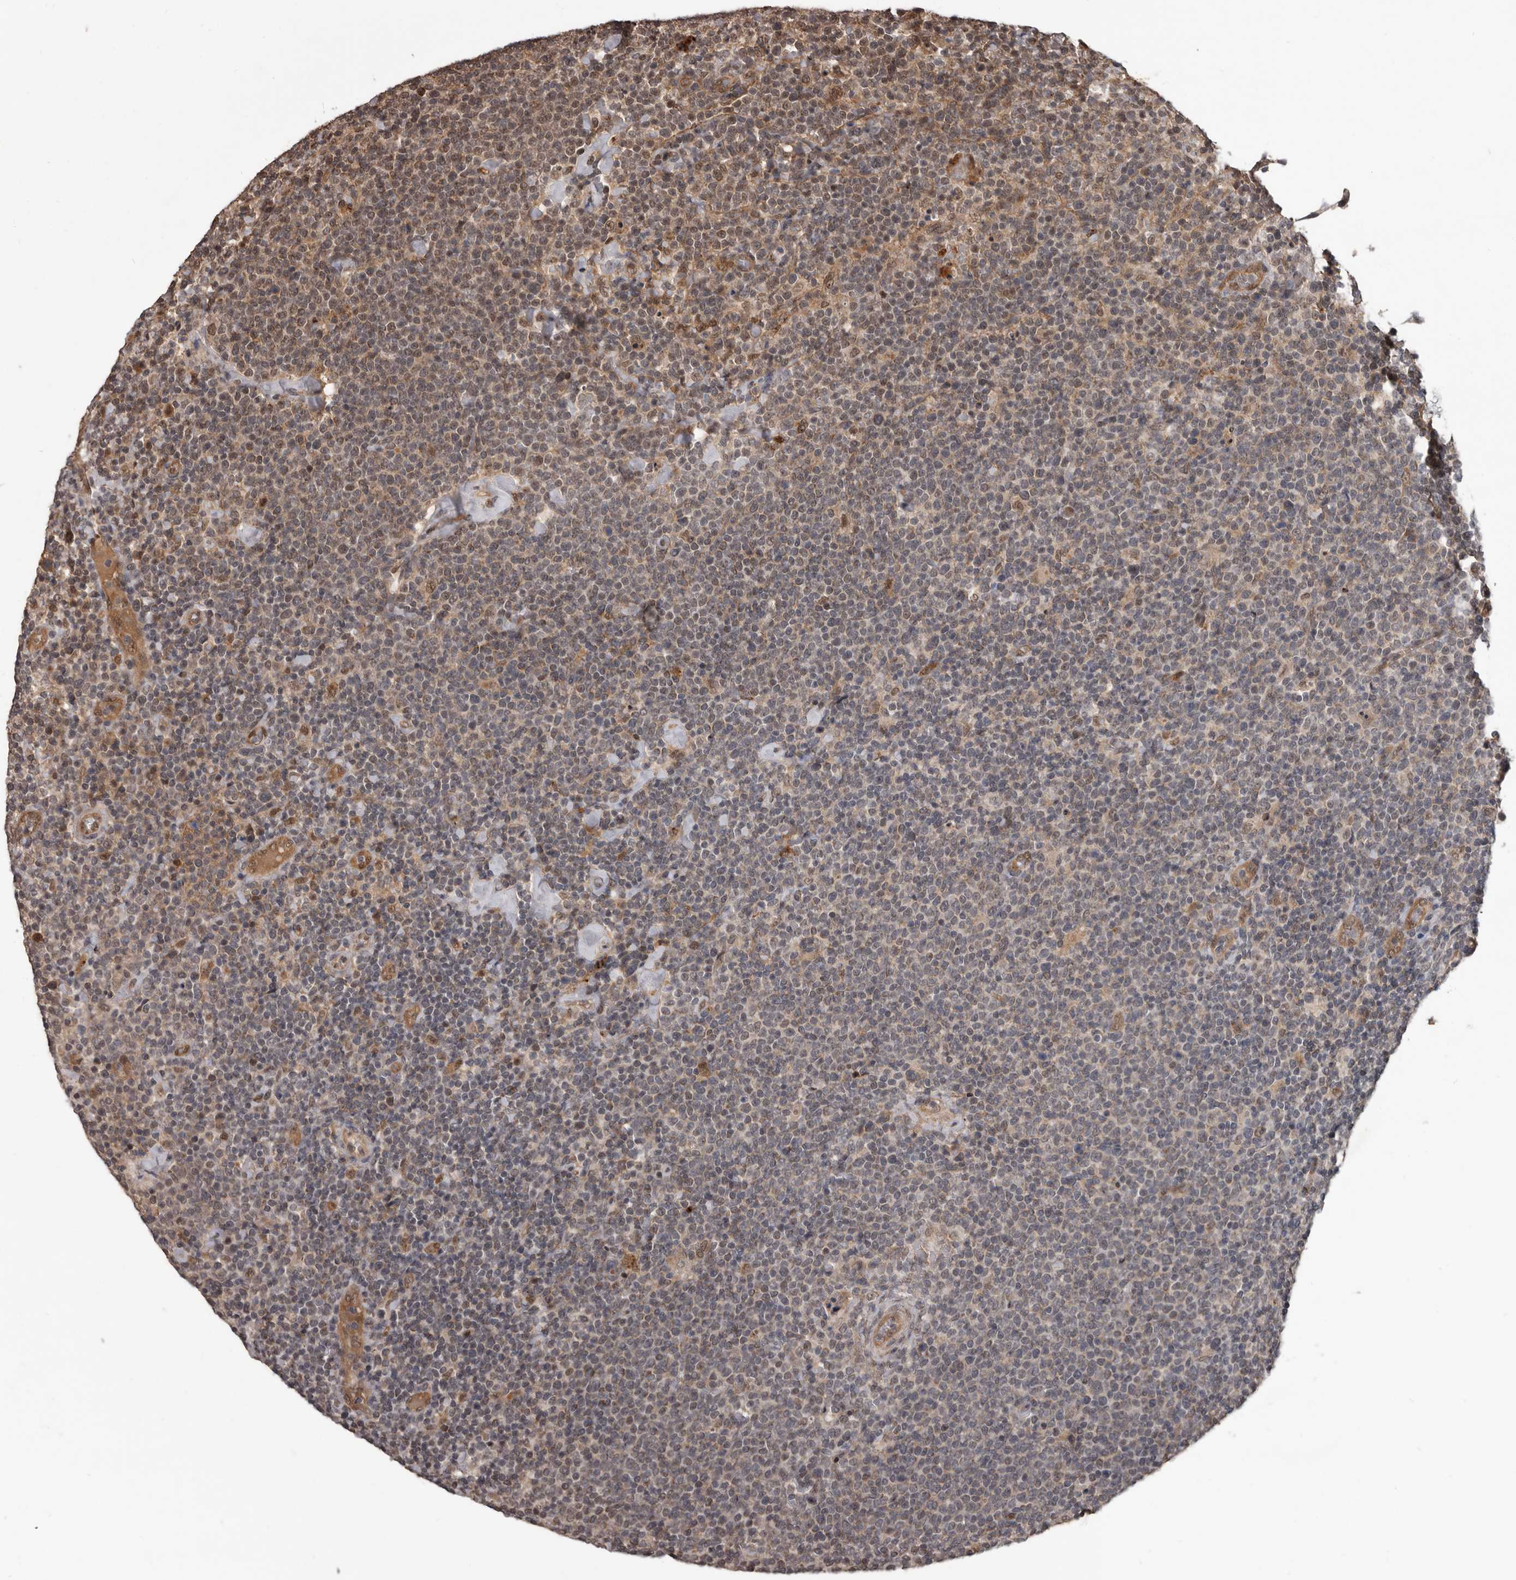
{"staining": {"intensity": "weak", "quantity": "25%-75%", "location": "cytoplasmic/membranous,nuclear"}, "tissue": "lymphoma", "cell_type": "Tumor cells", "image_type": "cancer", "snomed": [{"axis": "morphology", "description": "Malignant lymphoma, non-Hodgkin's type, High grade"}, {"axis": "topography", "description": "Lymph node"}], "caption": "Weak cytoplasmic/membranous and nuclear positivity for a protein is appreciated in about 25%-75% of tumor cells of lymphoma using IHC.", "gene": "AHR", "patient": {"sex": "male", "age": 61}}